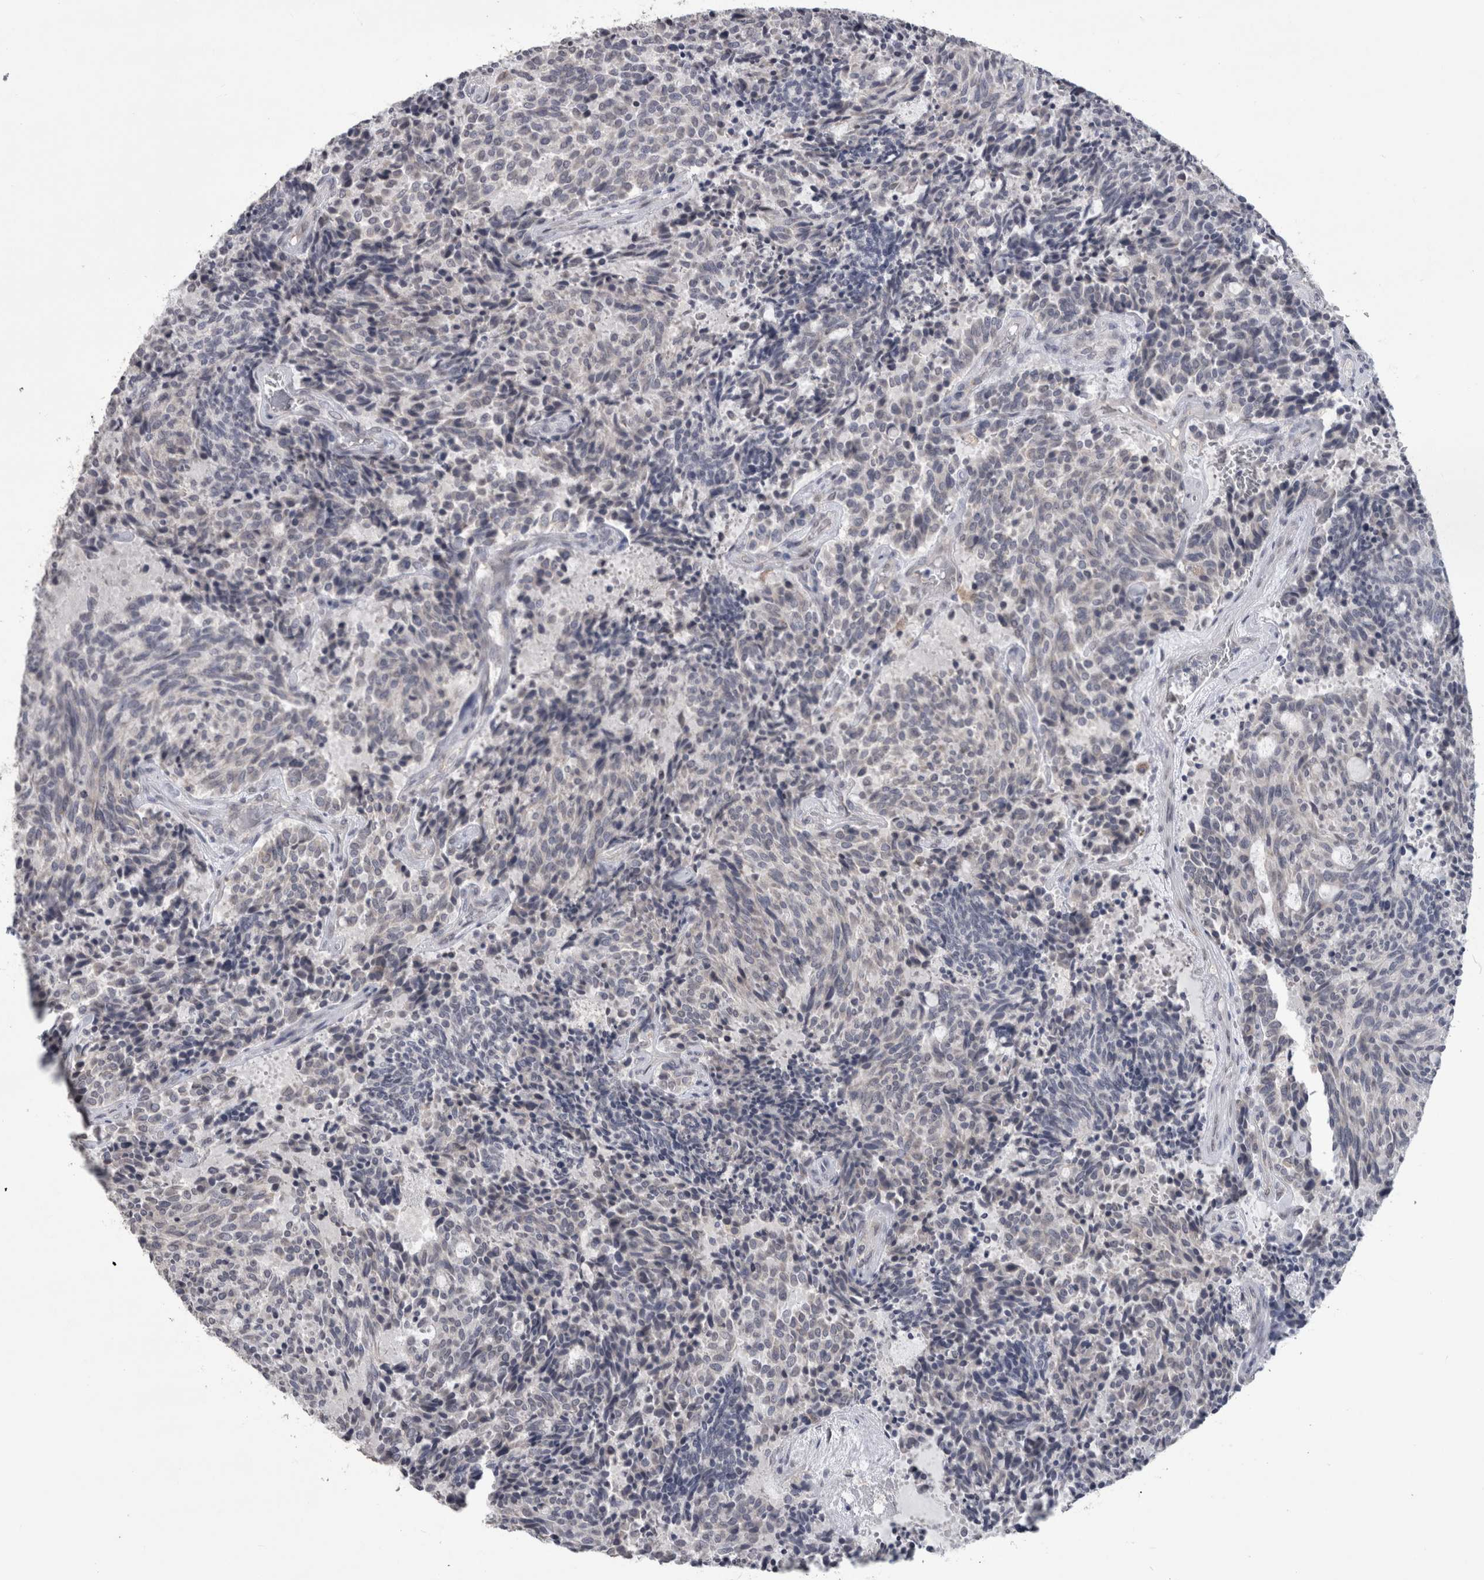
{"staining": {"intensity": "negative", "quantity": "none", "location": "none"}, "tissue": "carcinoid", "cell_type": "Tumor cells", "image_type": "cancer", "snomed": [{"axis": "morphology", "description": "Carcinoid, malignant, NOS"}, {"axis": "topography", "description": "Pancreas"}], "caption": "IHC of human carcinoid reveals no expression in tumor cells. Nuclei are stained in blue.", "gene": "PAX5", "patient": {"sex": "female", "age": 54}}